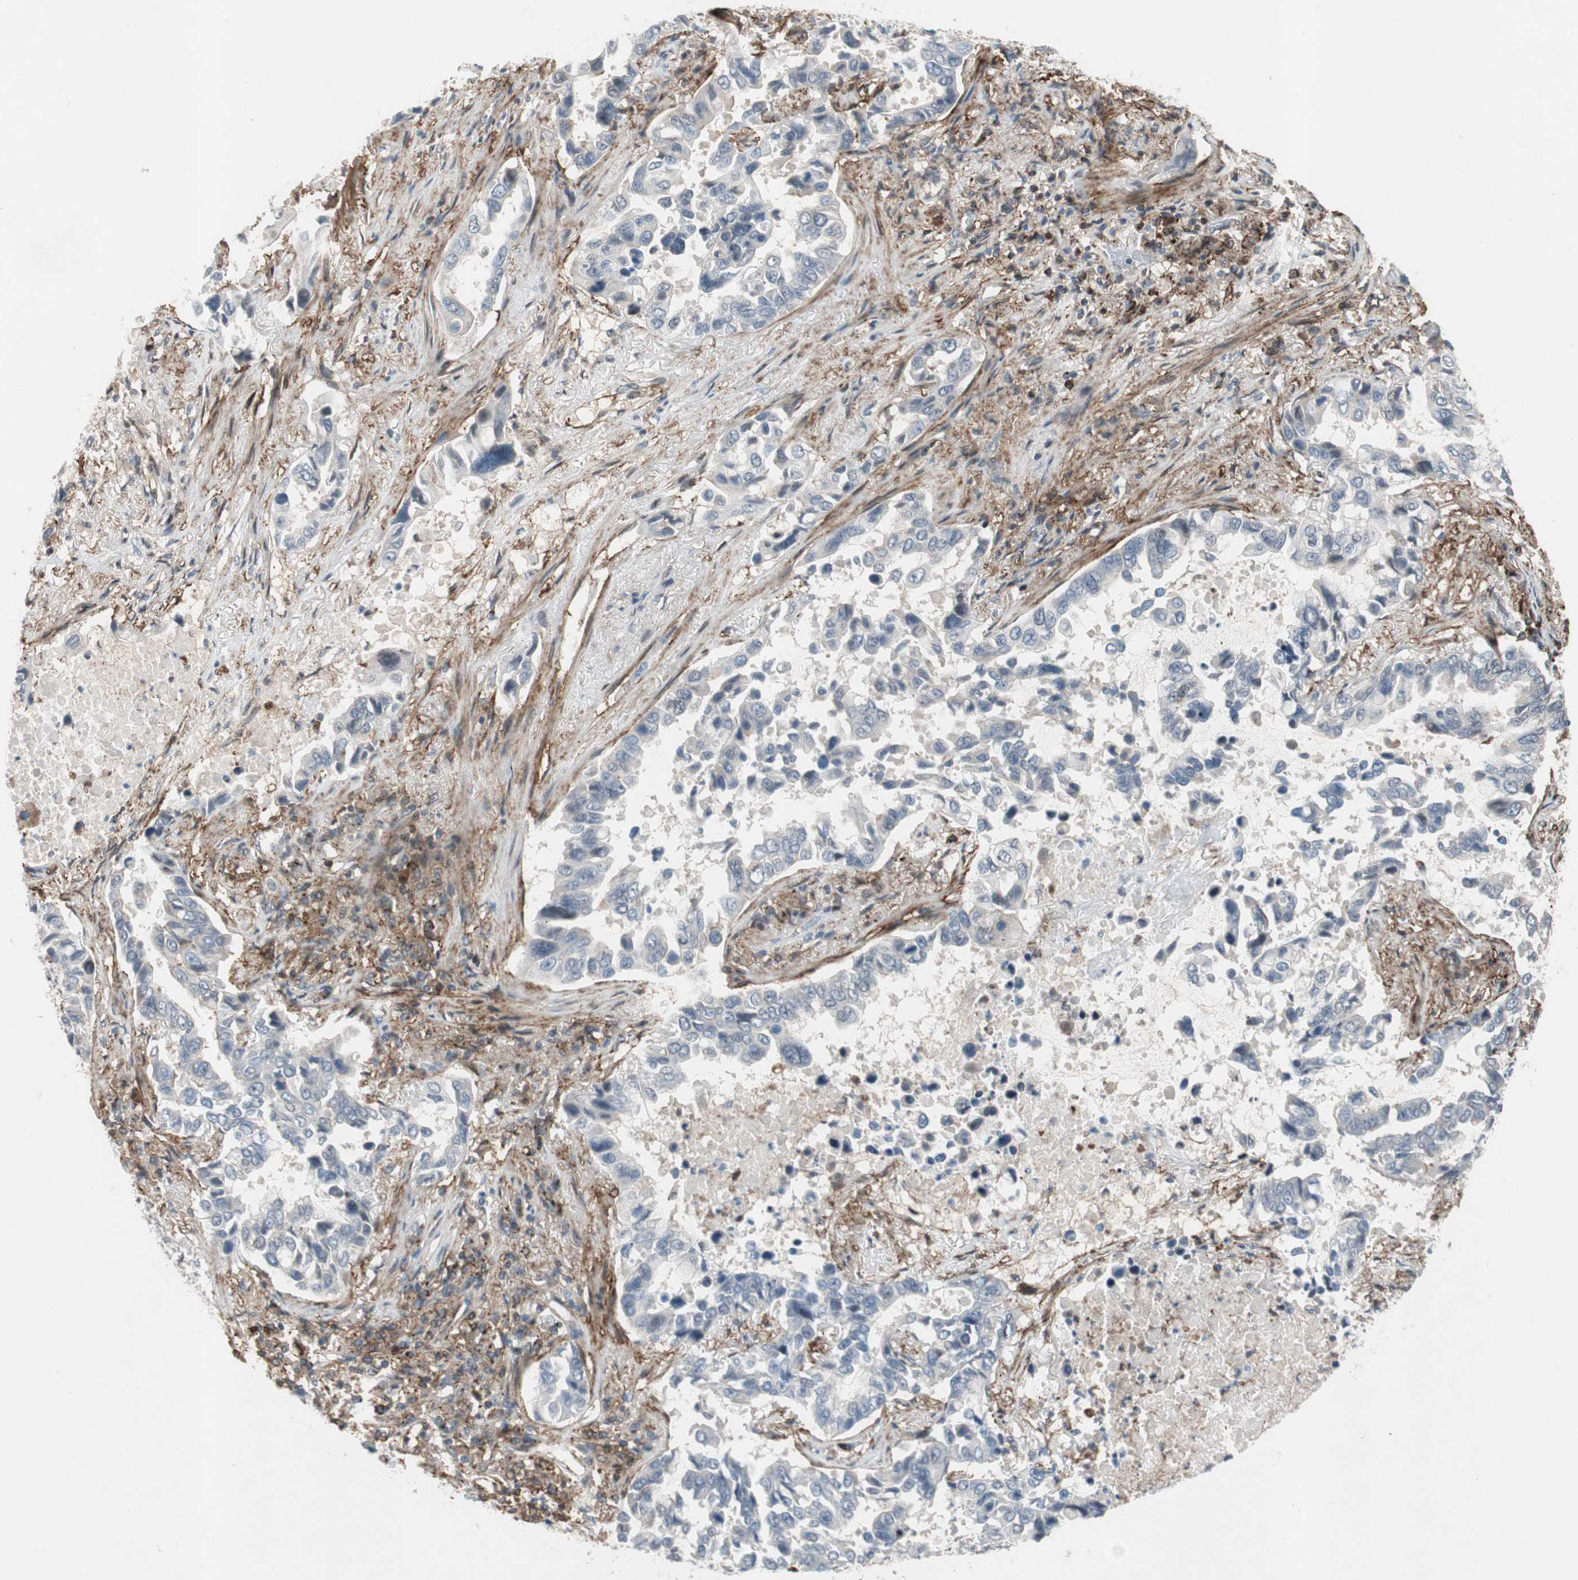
{"staining": {"intensity": "negative", "quantity": "none", "location": "none"}, "tissue": "lung cancer", "cell_type": "Tumor cells", "image_type": "cancer", "snomed": [{"axis": "morphology", "description": "Adenocarcinoma, NOS"}, {"axis": "topography", "description": "Lung"}], "caption": "This is a histopathology image of IHC staining of lung cancer, which shows no staining in tumor cells. Nuclei are stained in blue.", "gene": "GRHL1", "patient": {"sex": "male", "age": 64}}